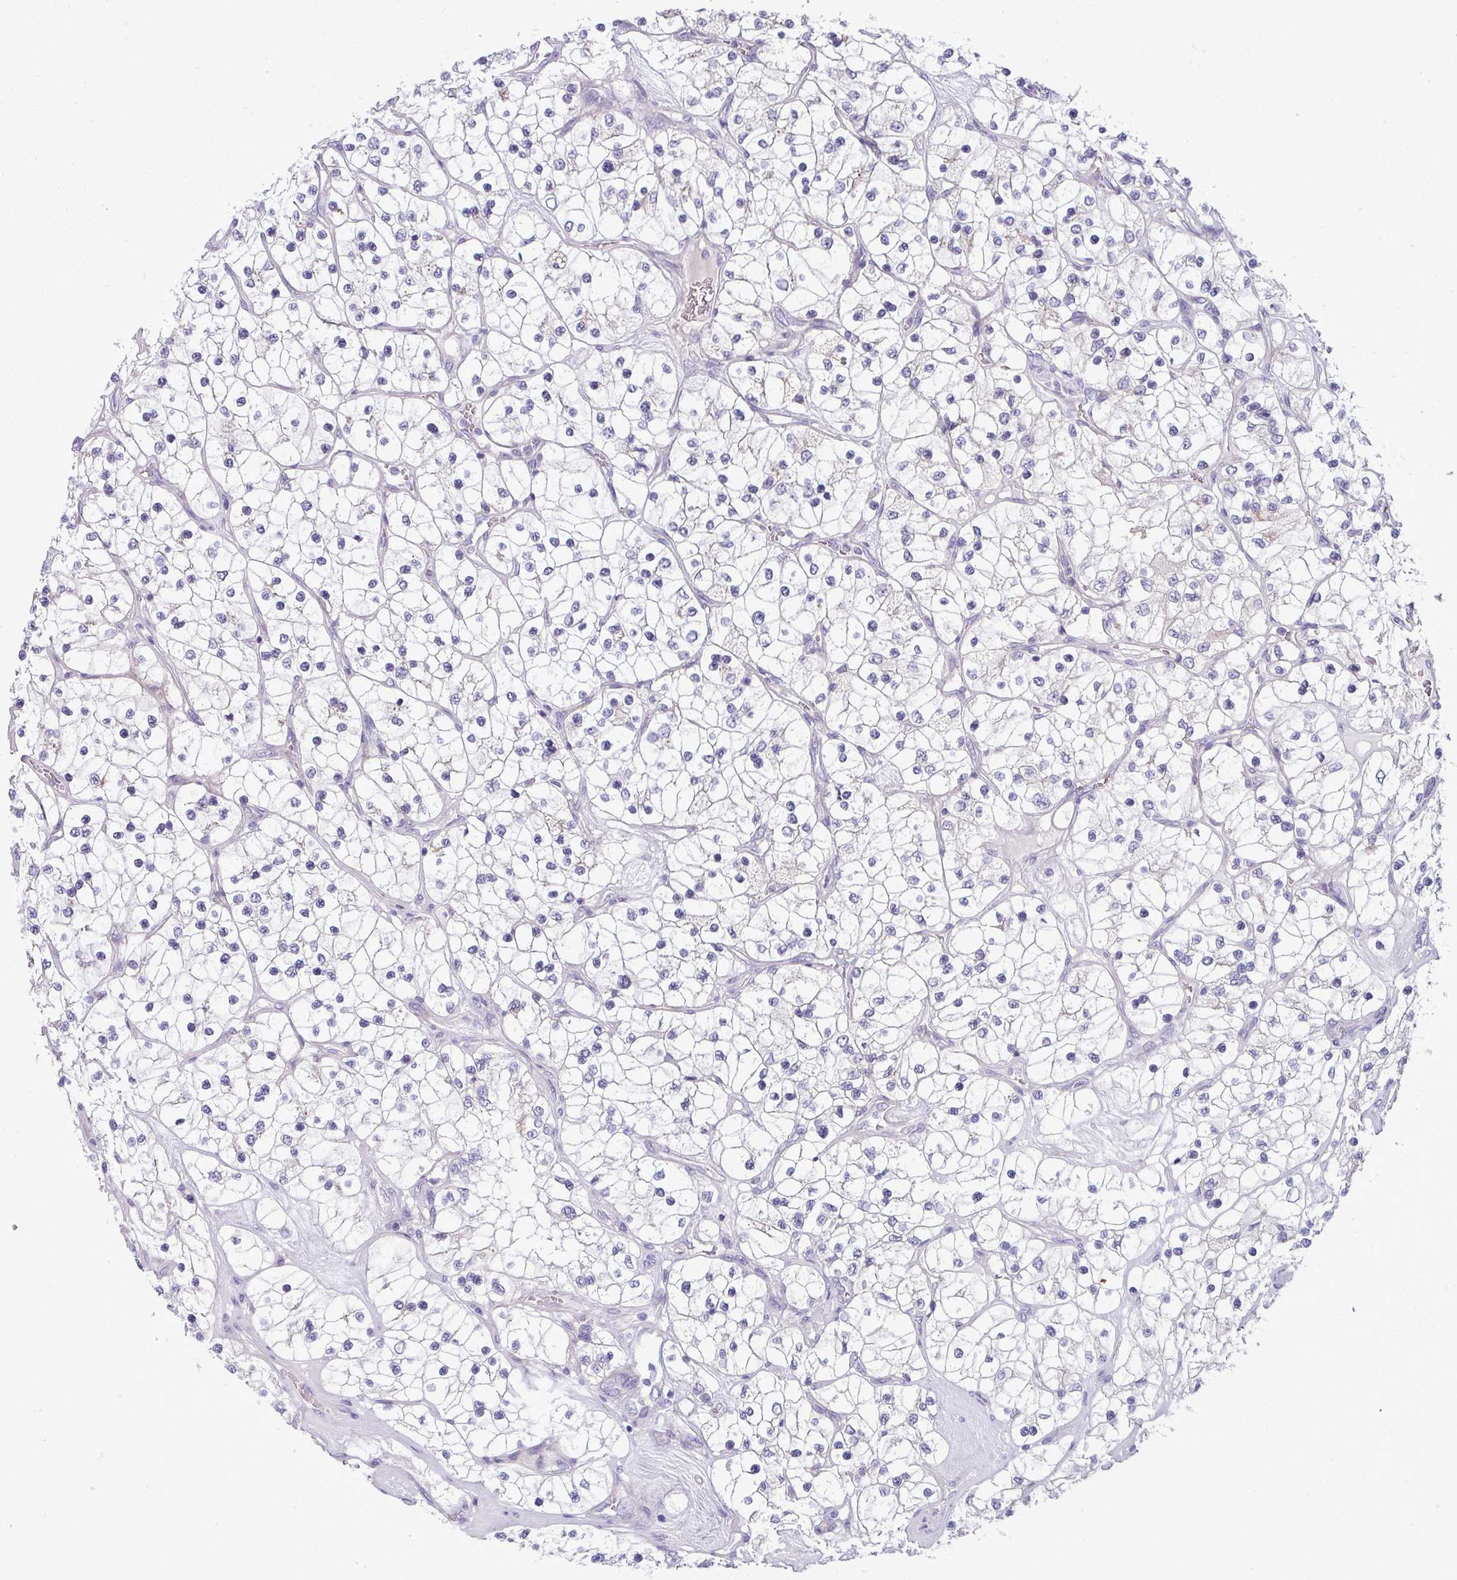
{"staining": {"intensity": "negative", "quantity": "none", "location": "none"}, "tissue": "renal cancer", "cell_type": "Tumor cells", "image_type": "cancer", "snomed": [{"axis": "morphology", "description": "Adenocarcinoma, NOS"}, {"axis": "topography", "description": "Kidney"}], "caption": "Tumor cells are negative for protein expression in human adenocarcinoma (renal).", "gene": "ACAP3", "patient": {"sex": "female", "age": 69}}